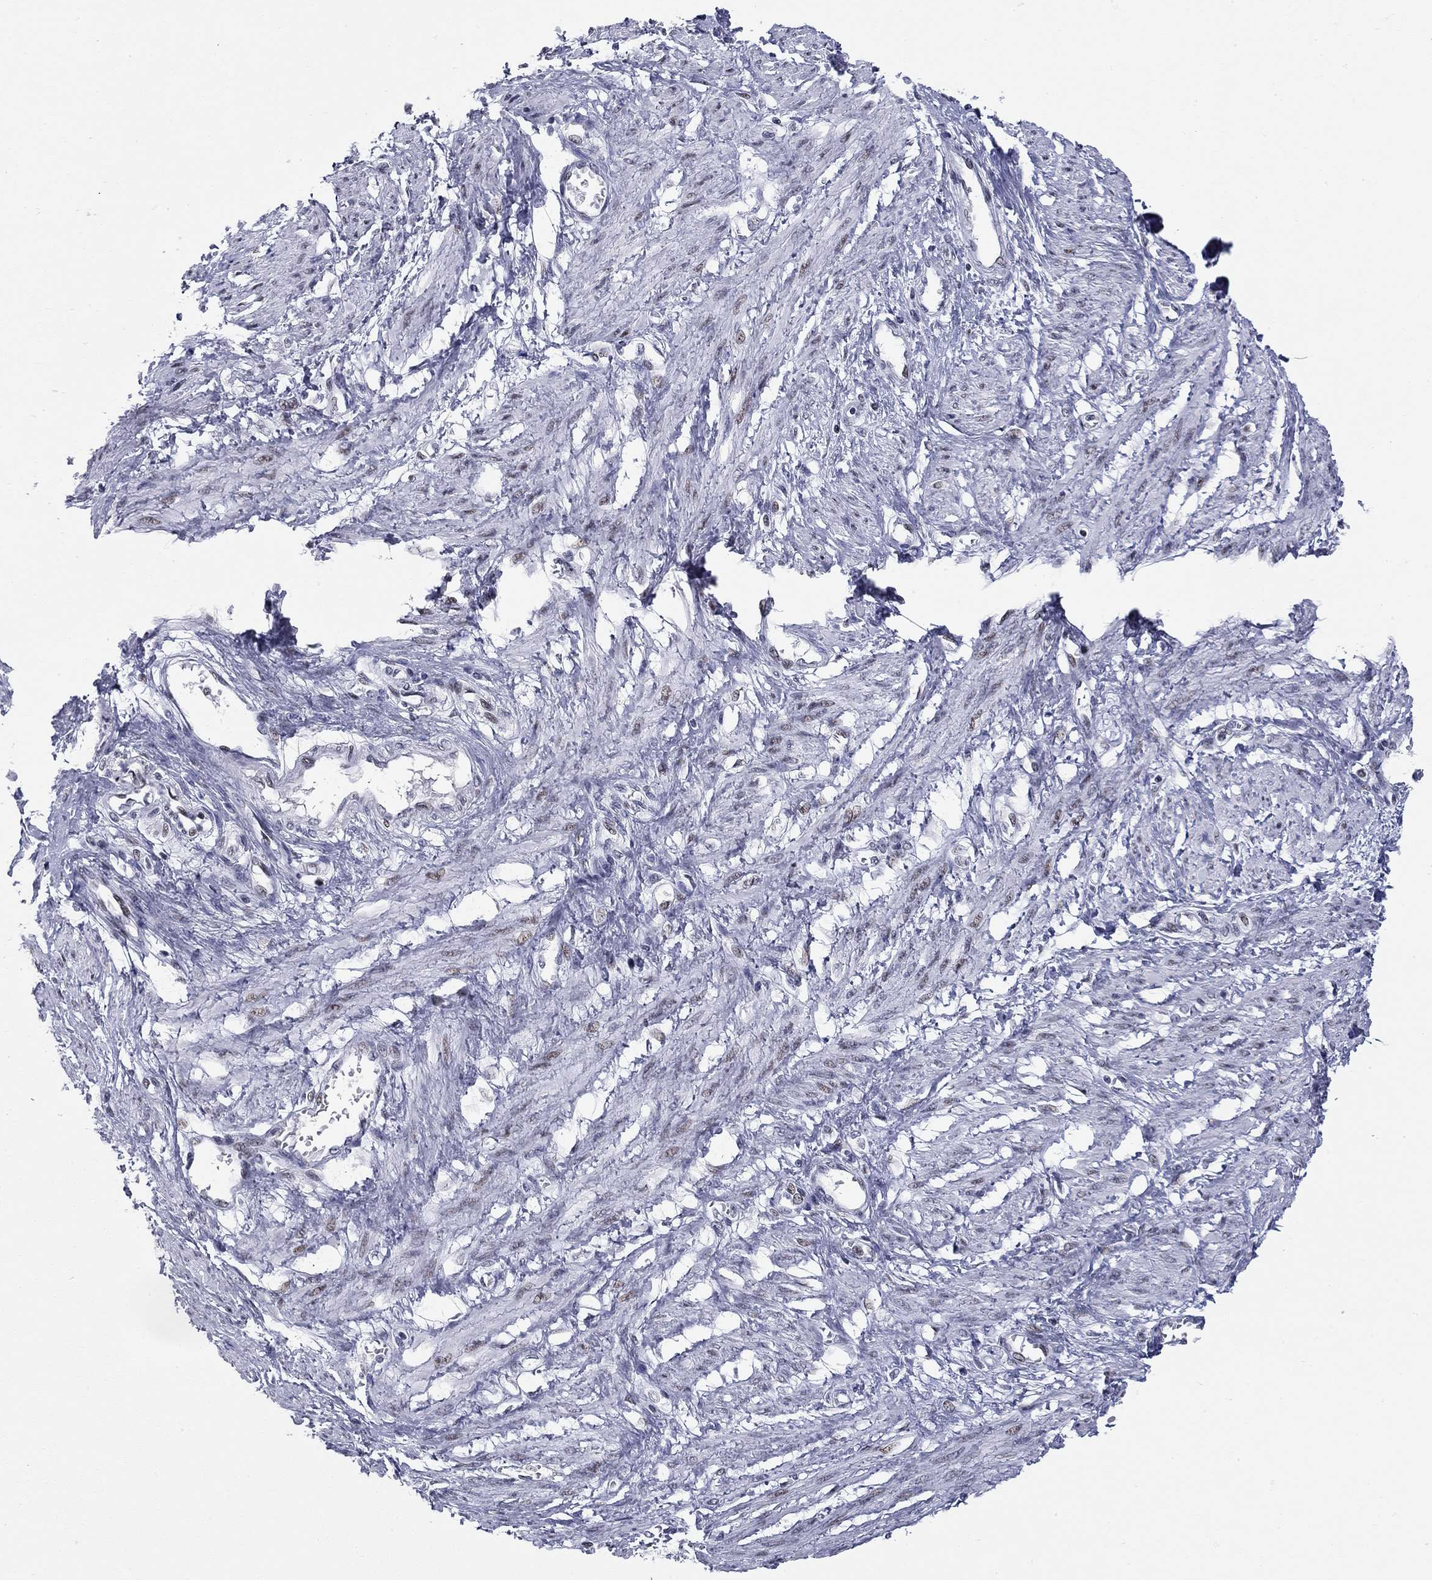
{"staining": {"intensity": "weak", "quantity": "<25%", "location": "nuclear"}, "tissue": "smooth muscle", "cell_type": "Smooth muscle cells", "image_type": "normal", "snomed": [{"axis": "morphology", "description": "Normal tissue, NOS"}, {"axis": "topography", "description": "Smooth muscle"}, {"axis": "topography", "description": "Uterus"}], "caption": "Immunohistochemistry image of normal smooth muscle: smooth muscle stained with DAB (3,3'-diaminobenzidine) reveals no significant protein expression in smooth muscle cells.", "gene": "ASF1B", "patient": {"sex": "female", "age": 39}}